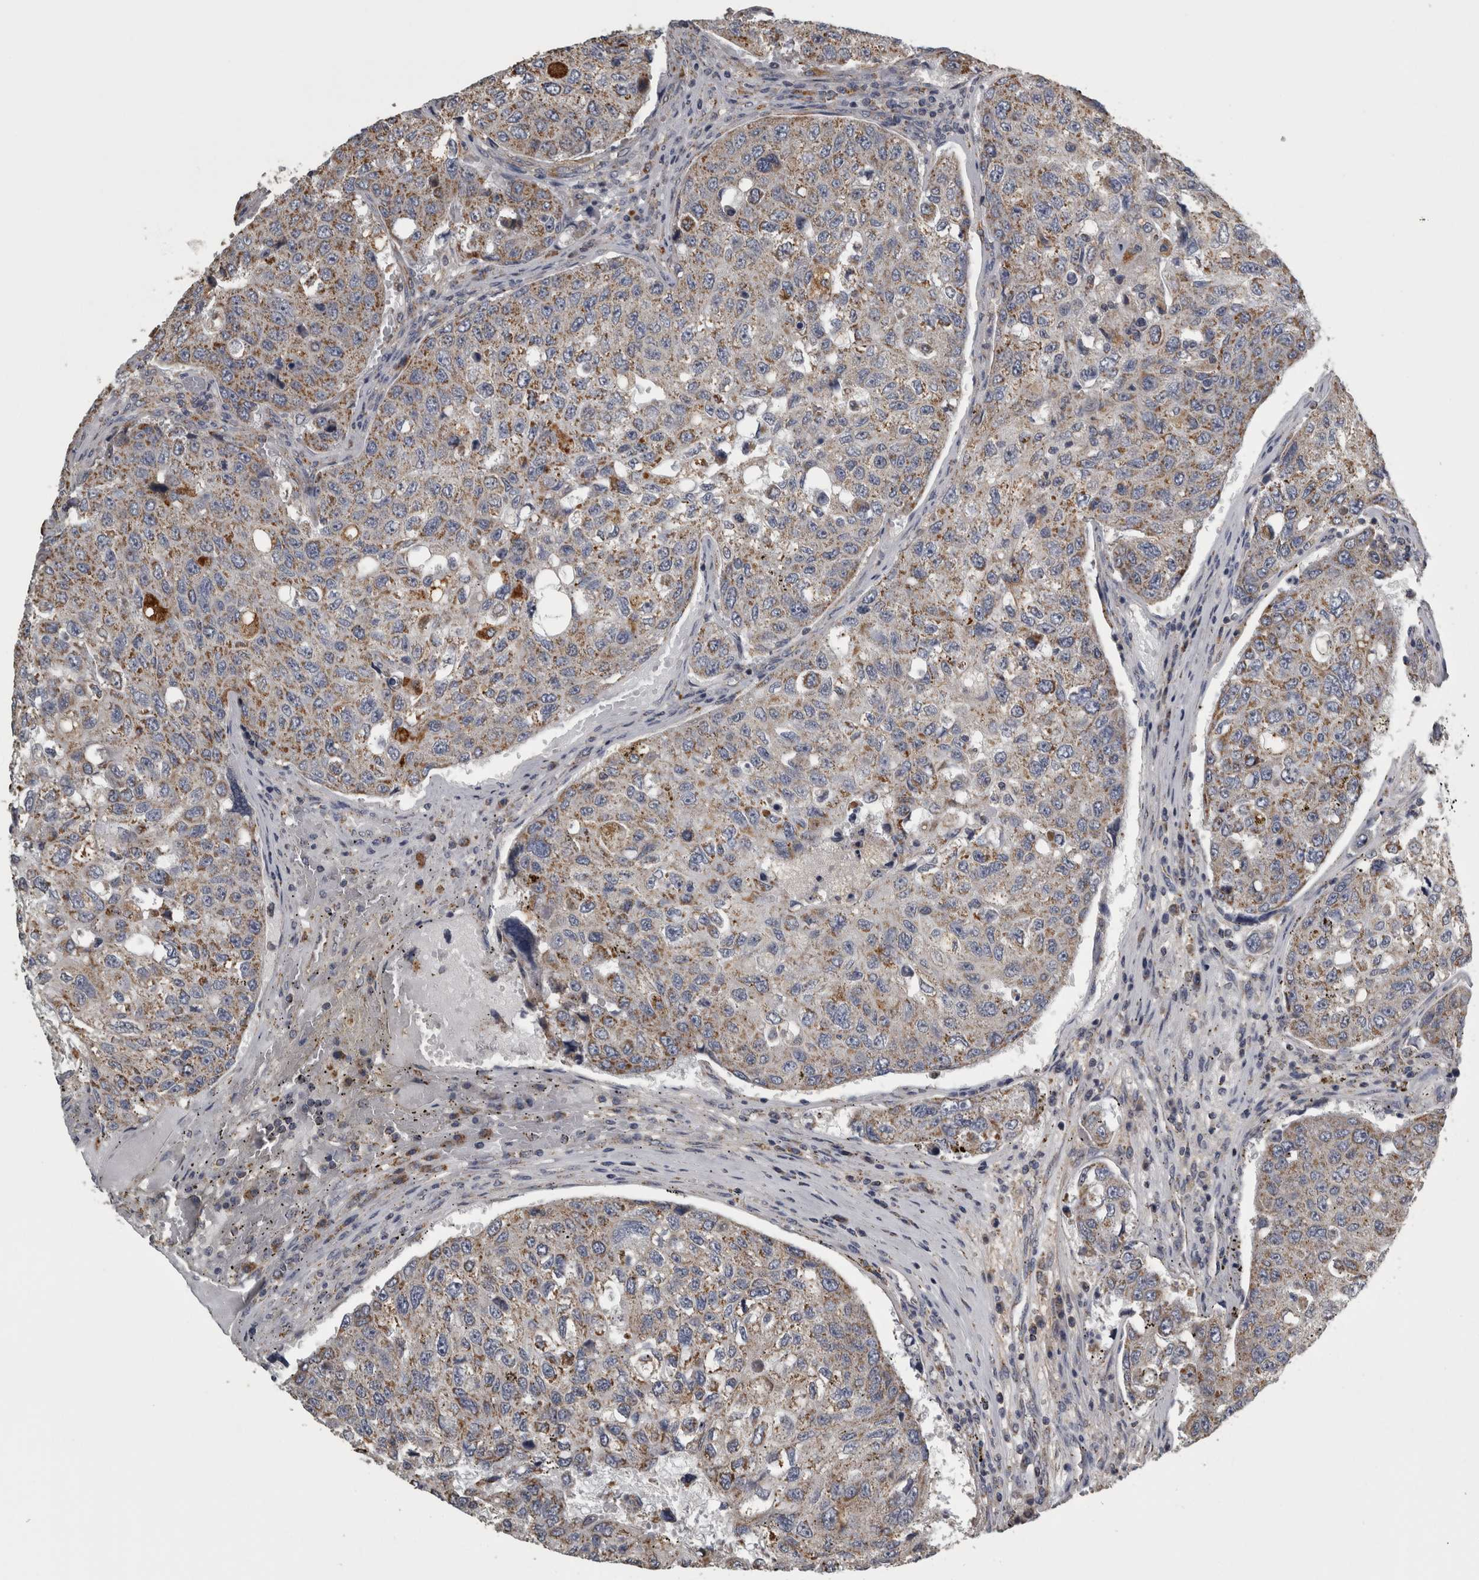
{"staining": {"intensity": "moderate", "quantity": "25%-75%", "location": "cytoplasmic/membranous"}, "tissue": "urothelial cancer", "cell_type": "Tumor cells", "image_type": "cancer", "snomed": [{"axis": "morphology", "description": "Urothelial carcinoma, High grade"}, {"axis": "topography", "description": "Lymph node"}, {"axis": "topography", "description": "Urinary bladder"}], "caption": "There is medium levels of moderate cytoplasmic/membranous staining in tumor cells of urothelial cancer, as demonstrated by immunohistochemical staining (brown color).", "gene": "FRK", "patient": {"sex": "male", "age": 51}}